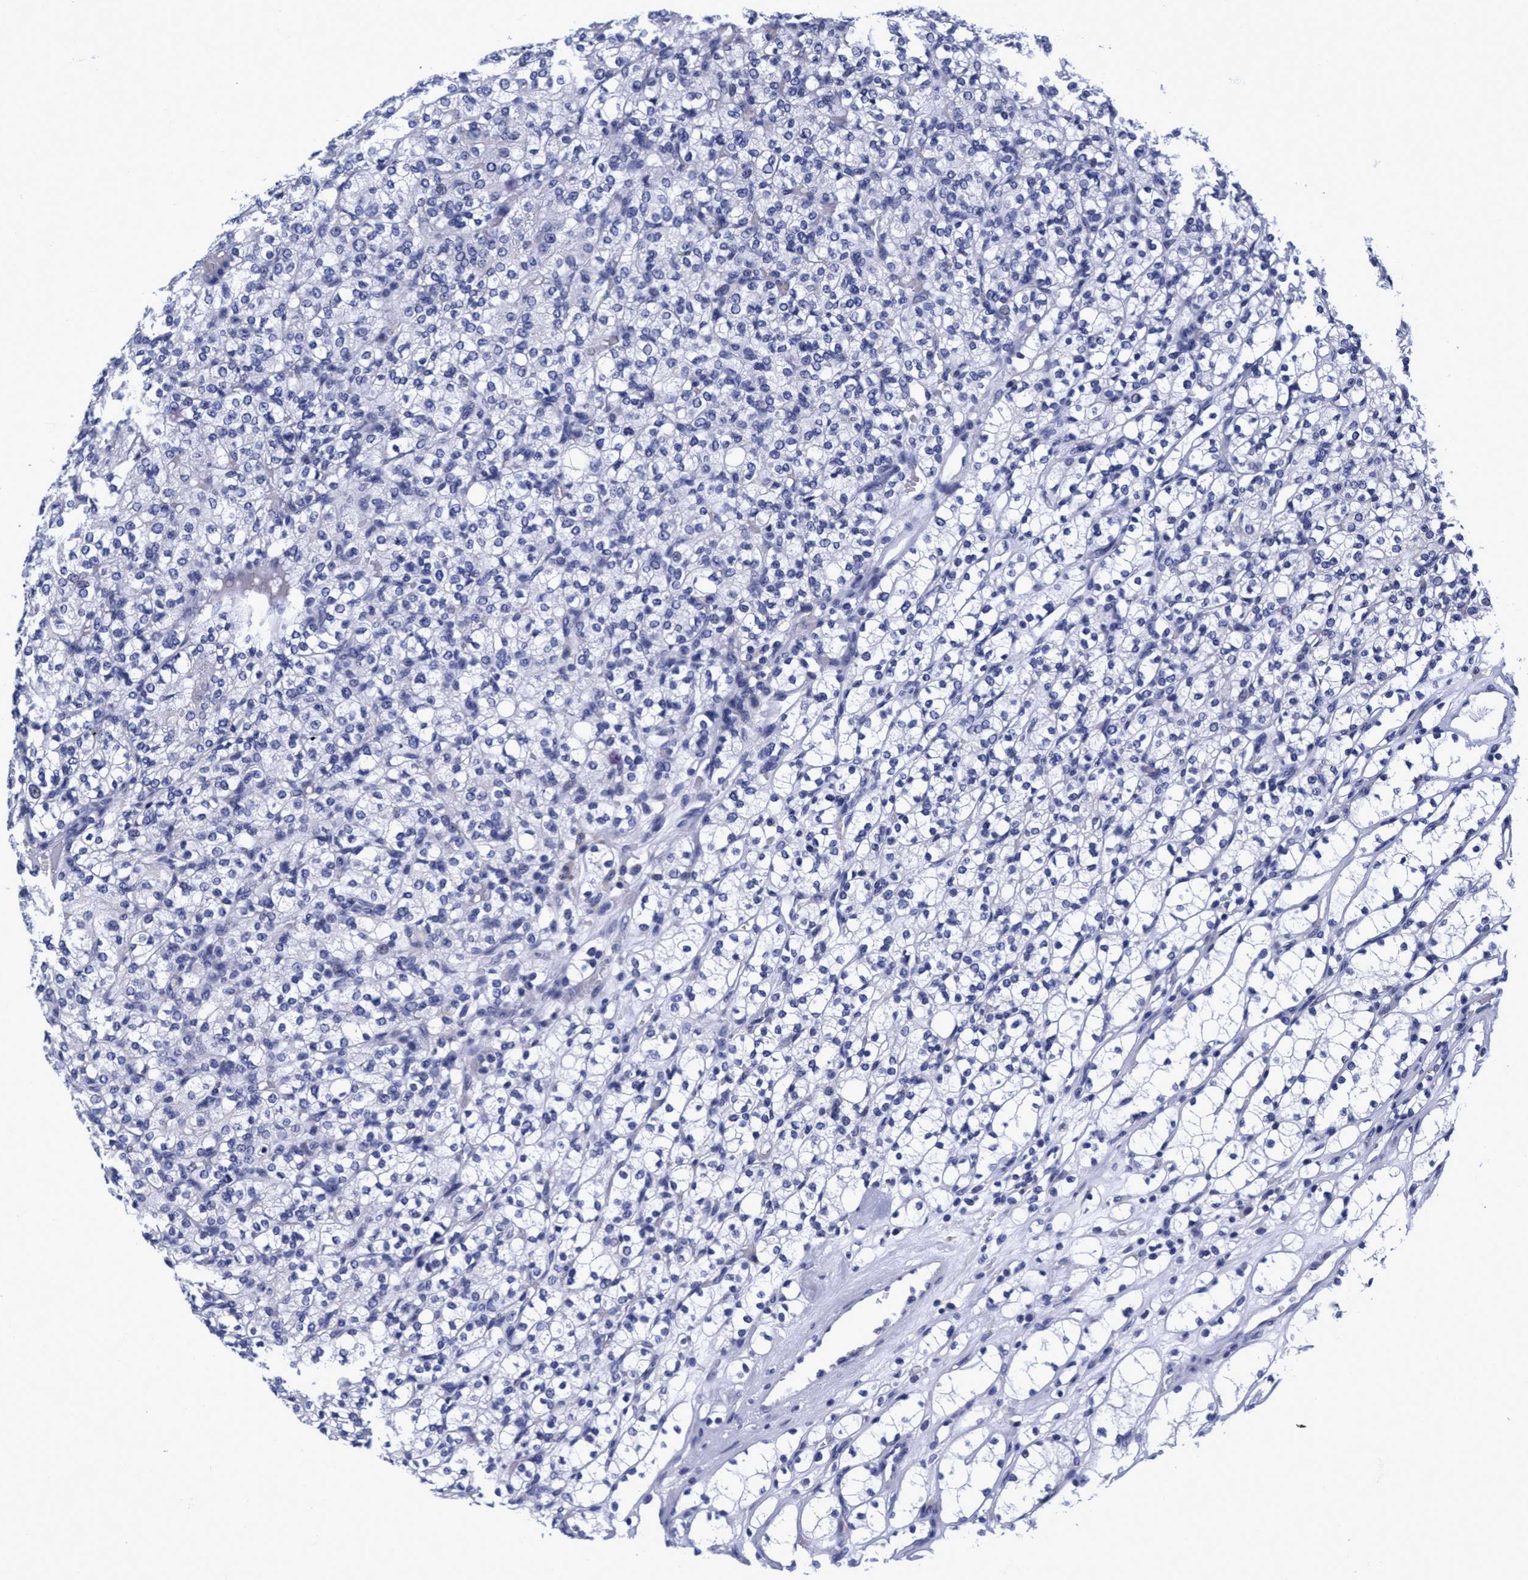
{"staining": {"intensity": "negative", "quantity": "none", "location": "none"}, "tissue": "renal cancer", "cell_type": "Tumor cells", "image_type": "cancer", "snomed": [{"axis": "morphology", "description": "Adenocarcinoma, NOS"}, {"axis": "topography", "description": "Kidney"}], "caption": "IHC image of neoplastic tissue: adenocarcinoma (renal) stained with DAB (3,3'-diaminobenzidine) exhibits no significant protein positivity in tumor cells.", "gene": "PLPPR1", "patient": {"sex": "male", "age": 77}}